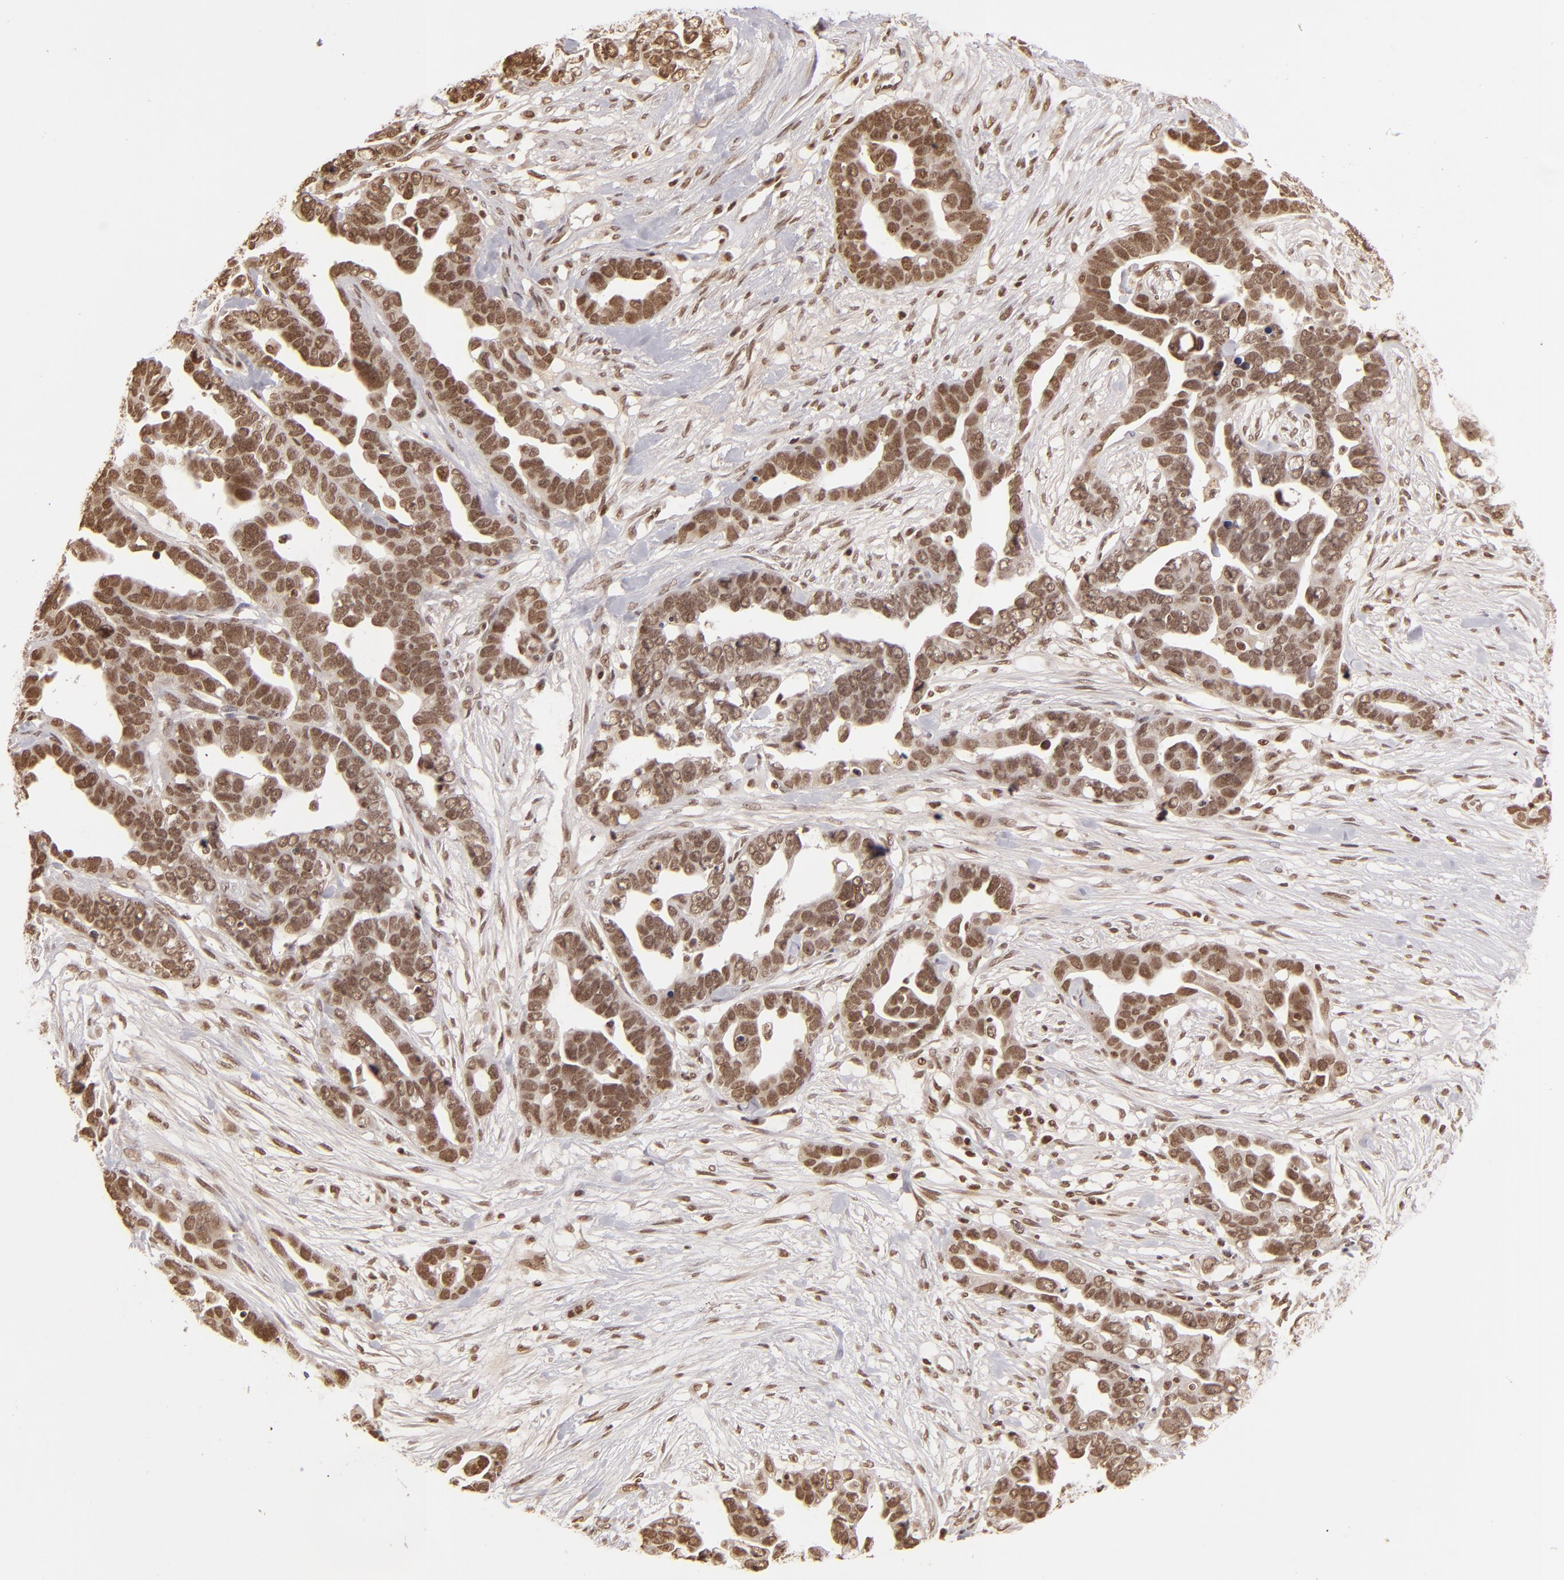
{"staining": {"intensity": "moderate", "quantity": ">75%", "location": "nuclear"}, "tissue": "ovarian cancer", "cell_type": "Tumor cells", "image_type": "cancer", "snomed": [{"axis": "morphology", "description": "Cystadenocarcinoma, serous, NOS"}, {"axis": "topography", "description": "Ovary"}], "caption": "Tumor cells show medium levels of moderate nuclear staining in about >75% of cells in ovarian cancer (serous cystadenocarcinoma). The staining was performed using DAB, with brown indicating positive protein expression. Nuclei are stained blue with hematoxylin.", "gene": "CUL3", "patient": {"sex": "female", "age": 54}}